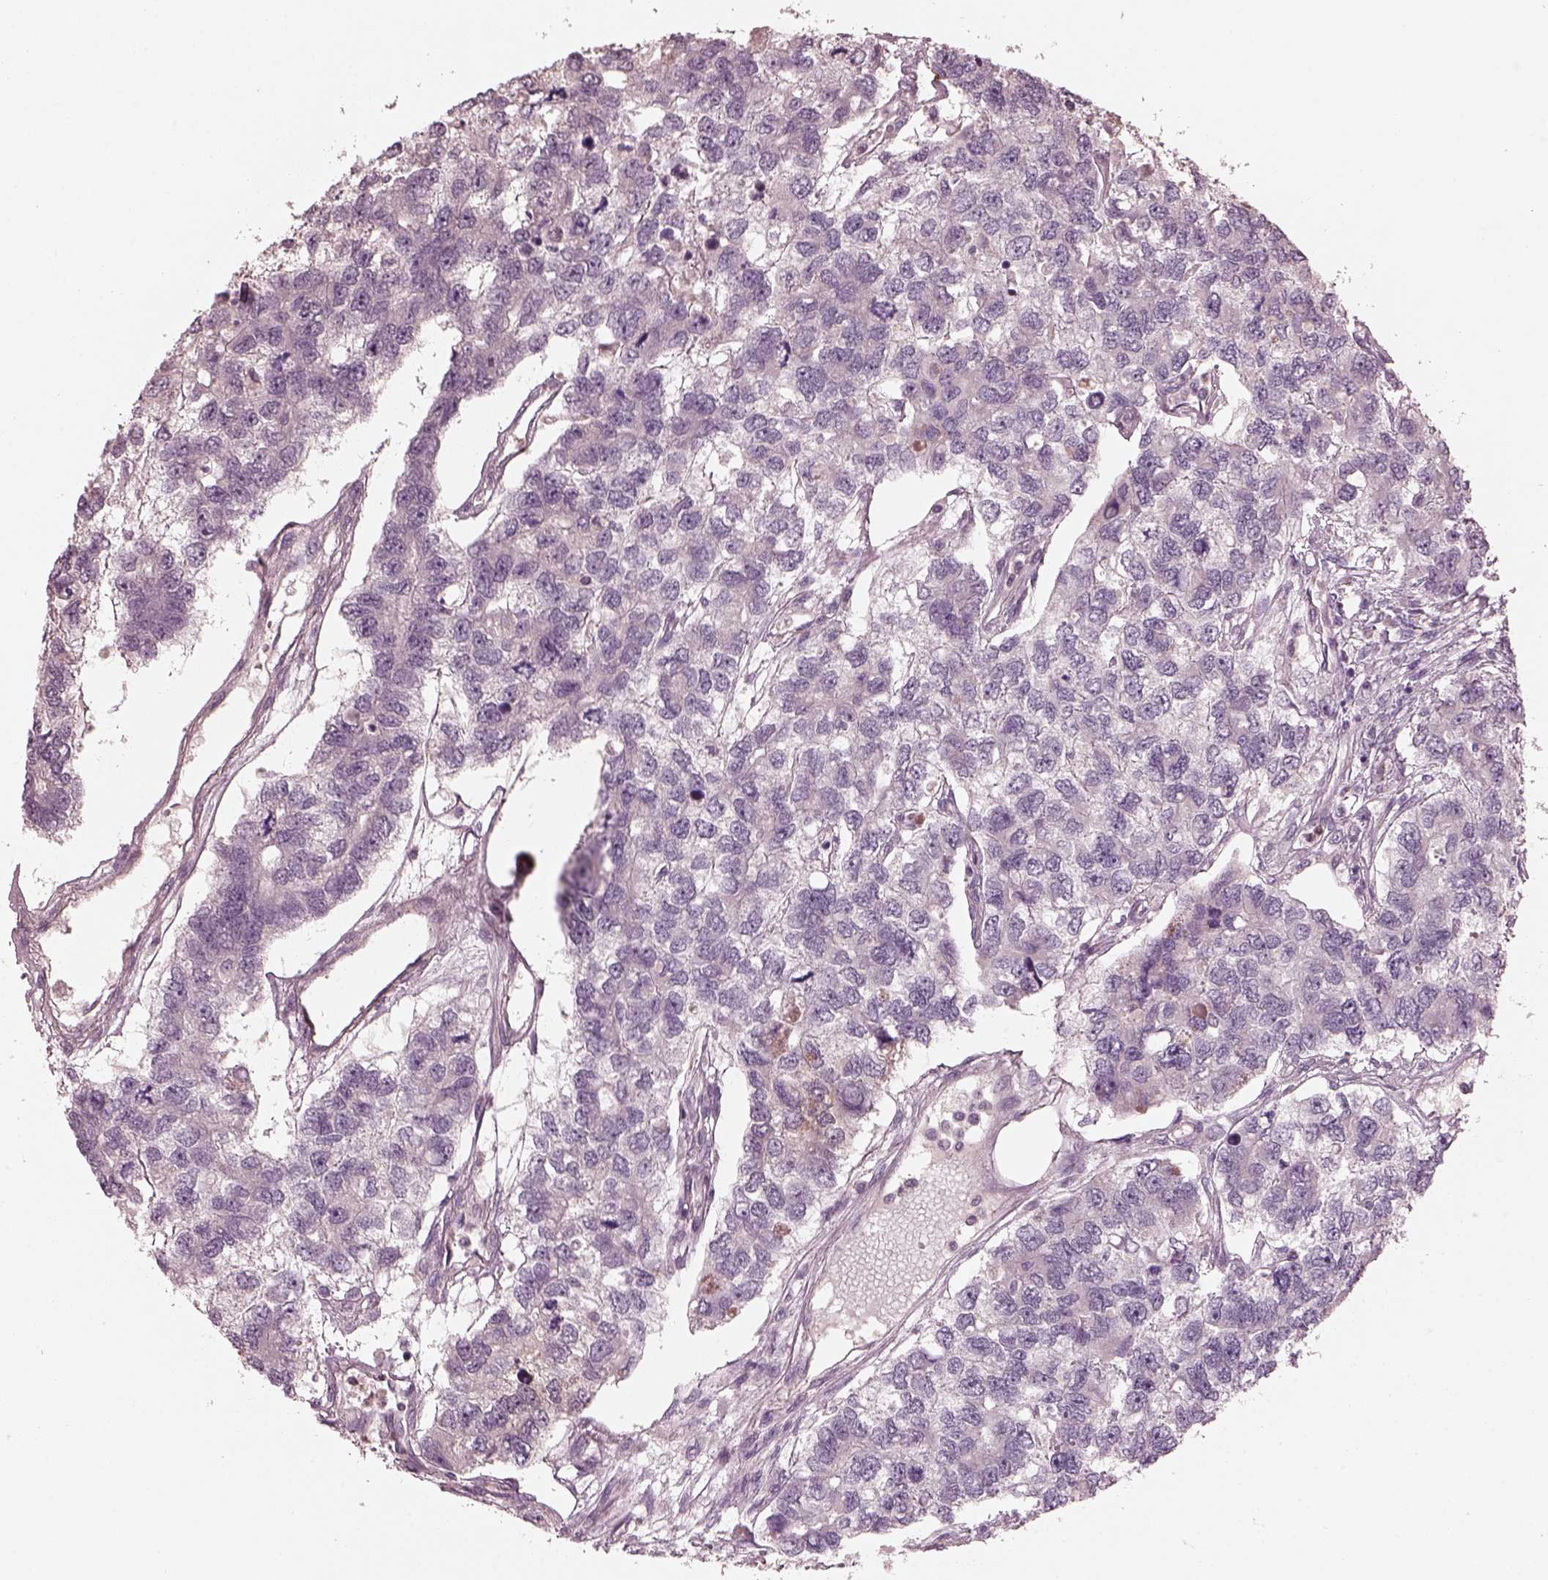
{"staining": {"intensity": "negative", "quantity": "none", "location": "none"}, "tissue": "testis cancer", "cell_type": "Tumor cells", "image_type": "cancer", "snomed": [{"axis": "morphology", "description": "Seminoma, NOS"}, {"axis": "topography", "description": "Testis"}], "caption": "Immunohistochemistry (IHC) of human testis seminoma demonstrates no expression in tumor cells.", "gene": "OPTC", "patient": {"sex": "male", "age": 52}}